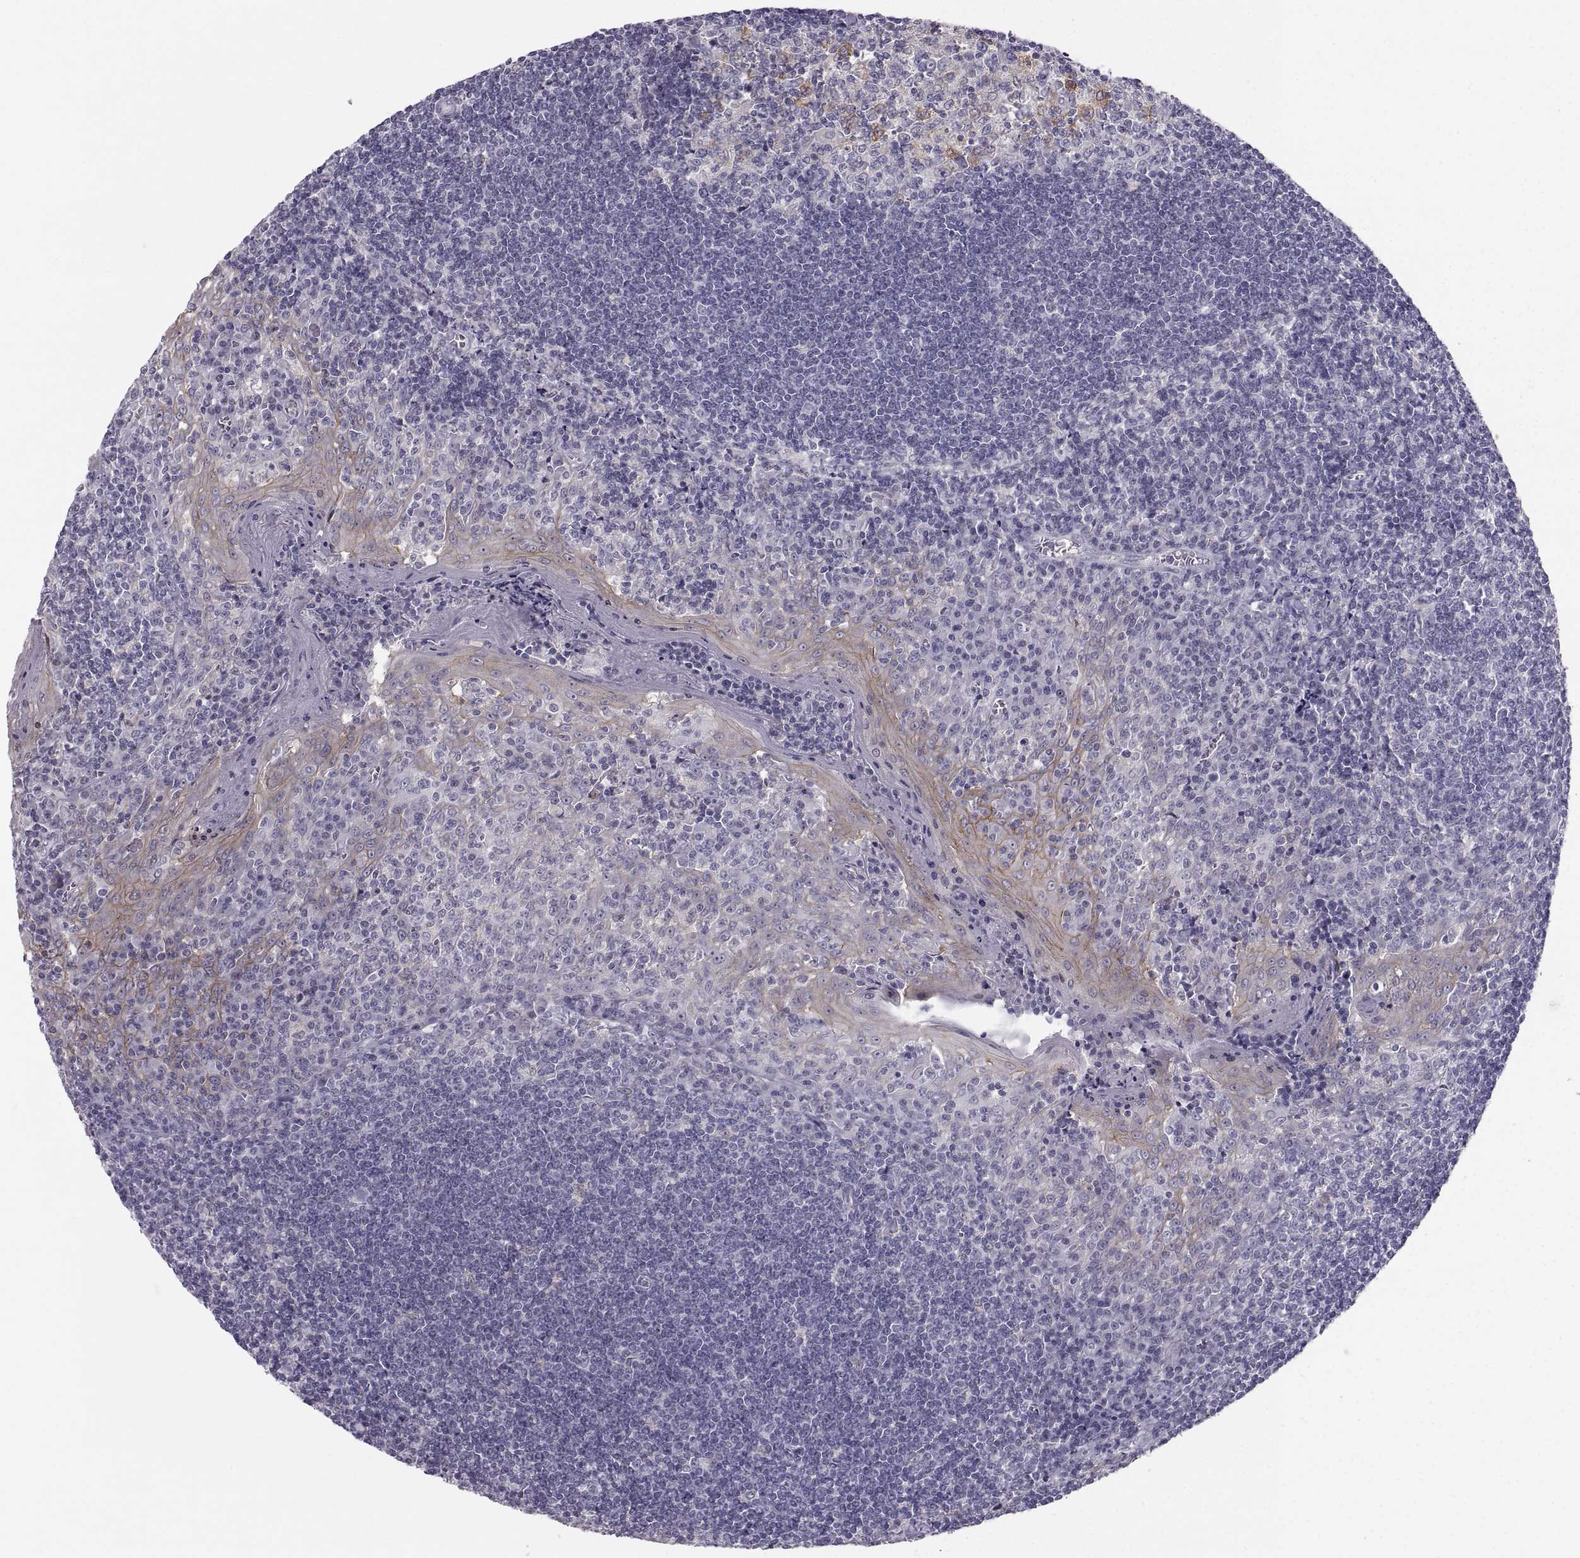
{"staining": {"intensity": "negative", "quantity": "none", "location": "none"}, "tissue": "tonsil", "cell_type": "Germinal center cells", "image_type": "normal", "snomed": [{"axis": "morphology", "description": "Normal tissue, NOS"}, {"axis": "topography", "description": "Tonsil"}], "caption": "Germinal center cells are negative for protein expression in benign human tonsil. (DAB immunohistochemistry (IHC), high magnification).", "gene": "ZNF185", "patient": {"sex": "male", "age": 33}}